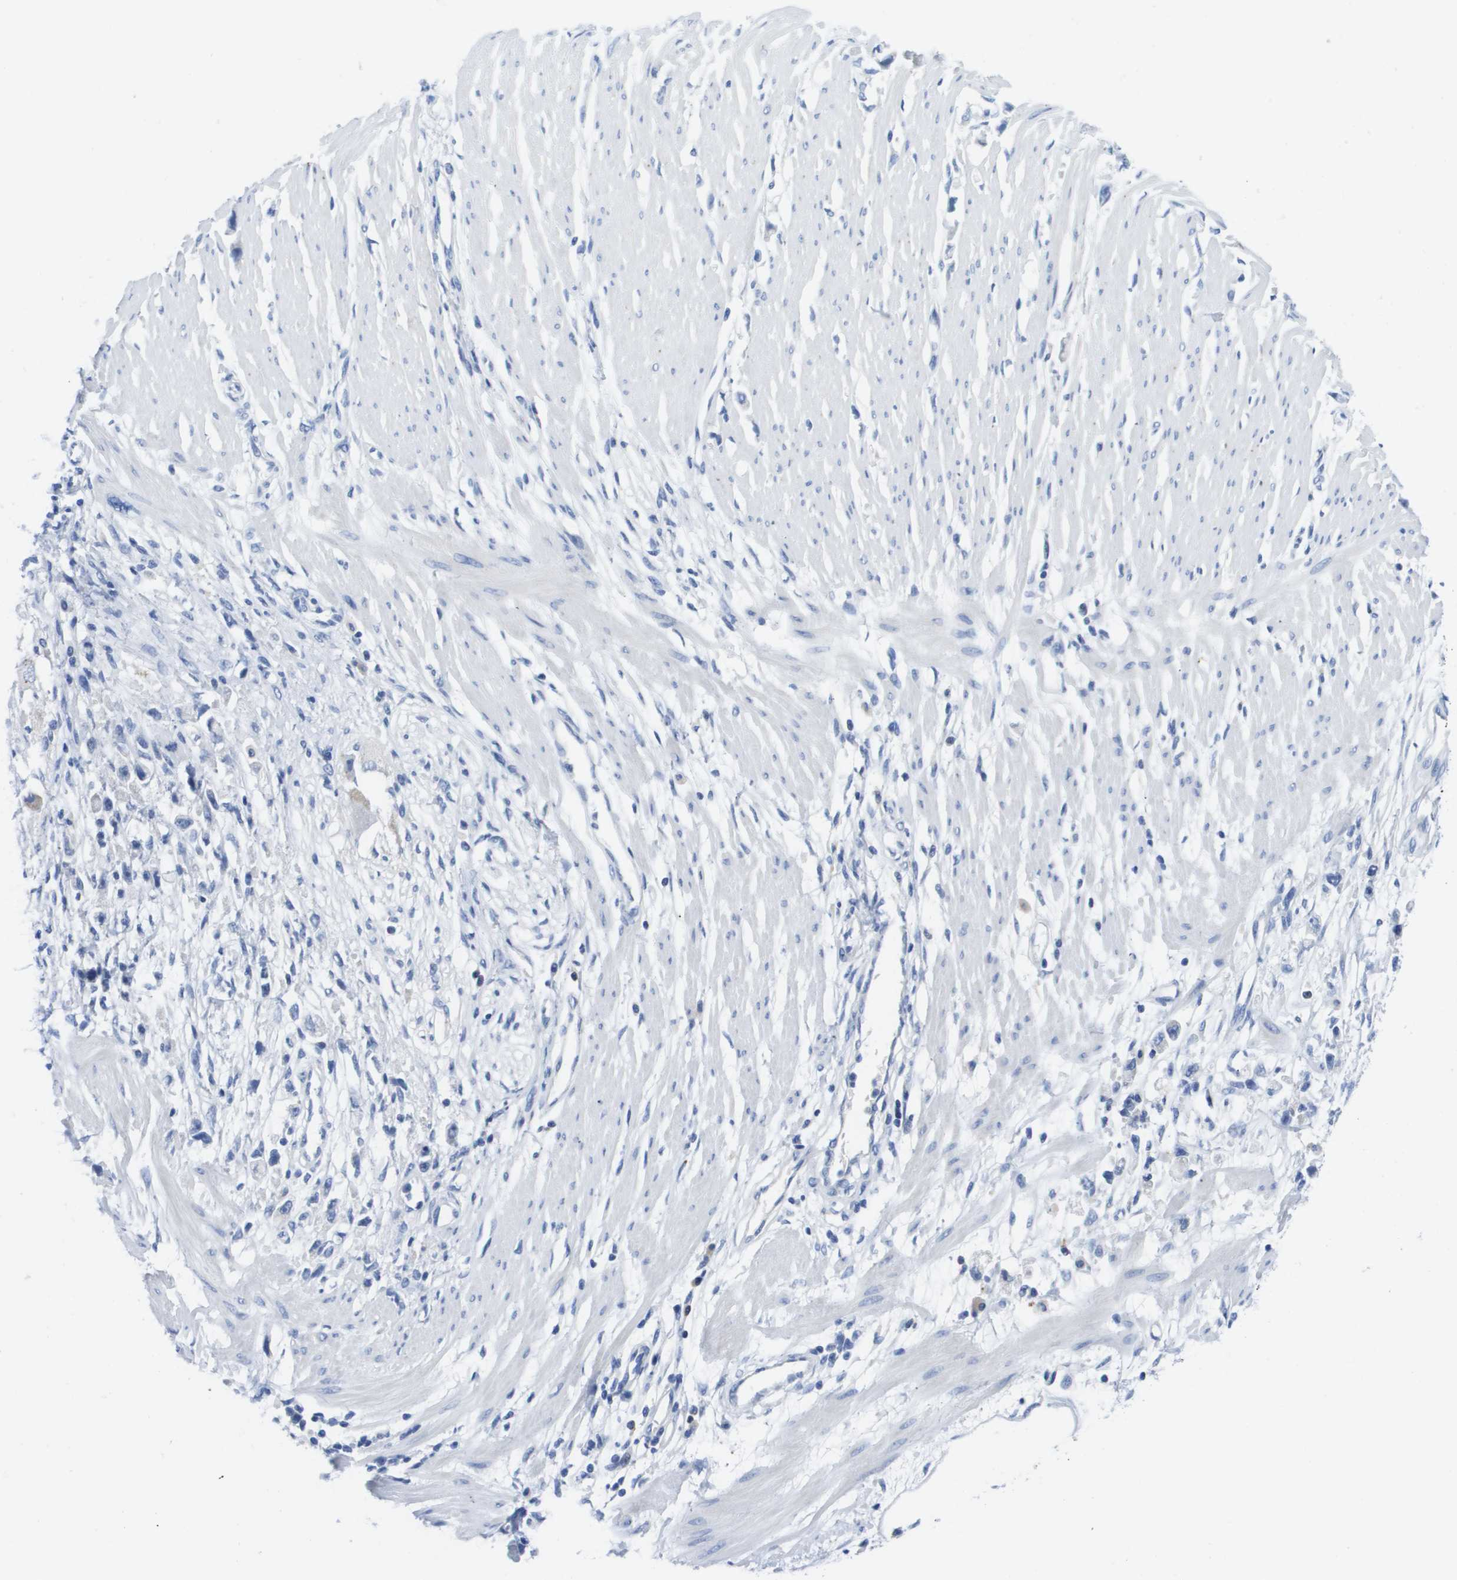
{"staining": {"intensity": "negative", "quantity": "none", "location": "none"}, "tissue": "stomach cancer", "cell_type": "Tumor cells", "image_type": "cancer", "snomed": [{"axis": "morphology", "description": "Adenocarcinoma, NOS"}, {"axis": "topography", "description": "Stomach"}], "caption": "High power microscopy micrograph of an immunohistochemistry (IHC) image of stomach cancer (adenocarcinoma), revealing no significant expression in tumor cells. (DAB immunohistochemistry with hematoxylin counter stain).", "gene": "MS4A1", "patient": {"sex": "female", "age": 59}}